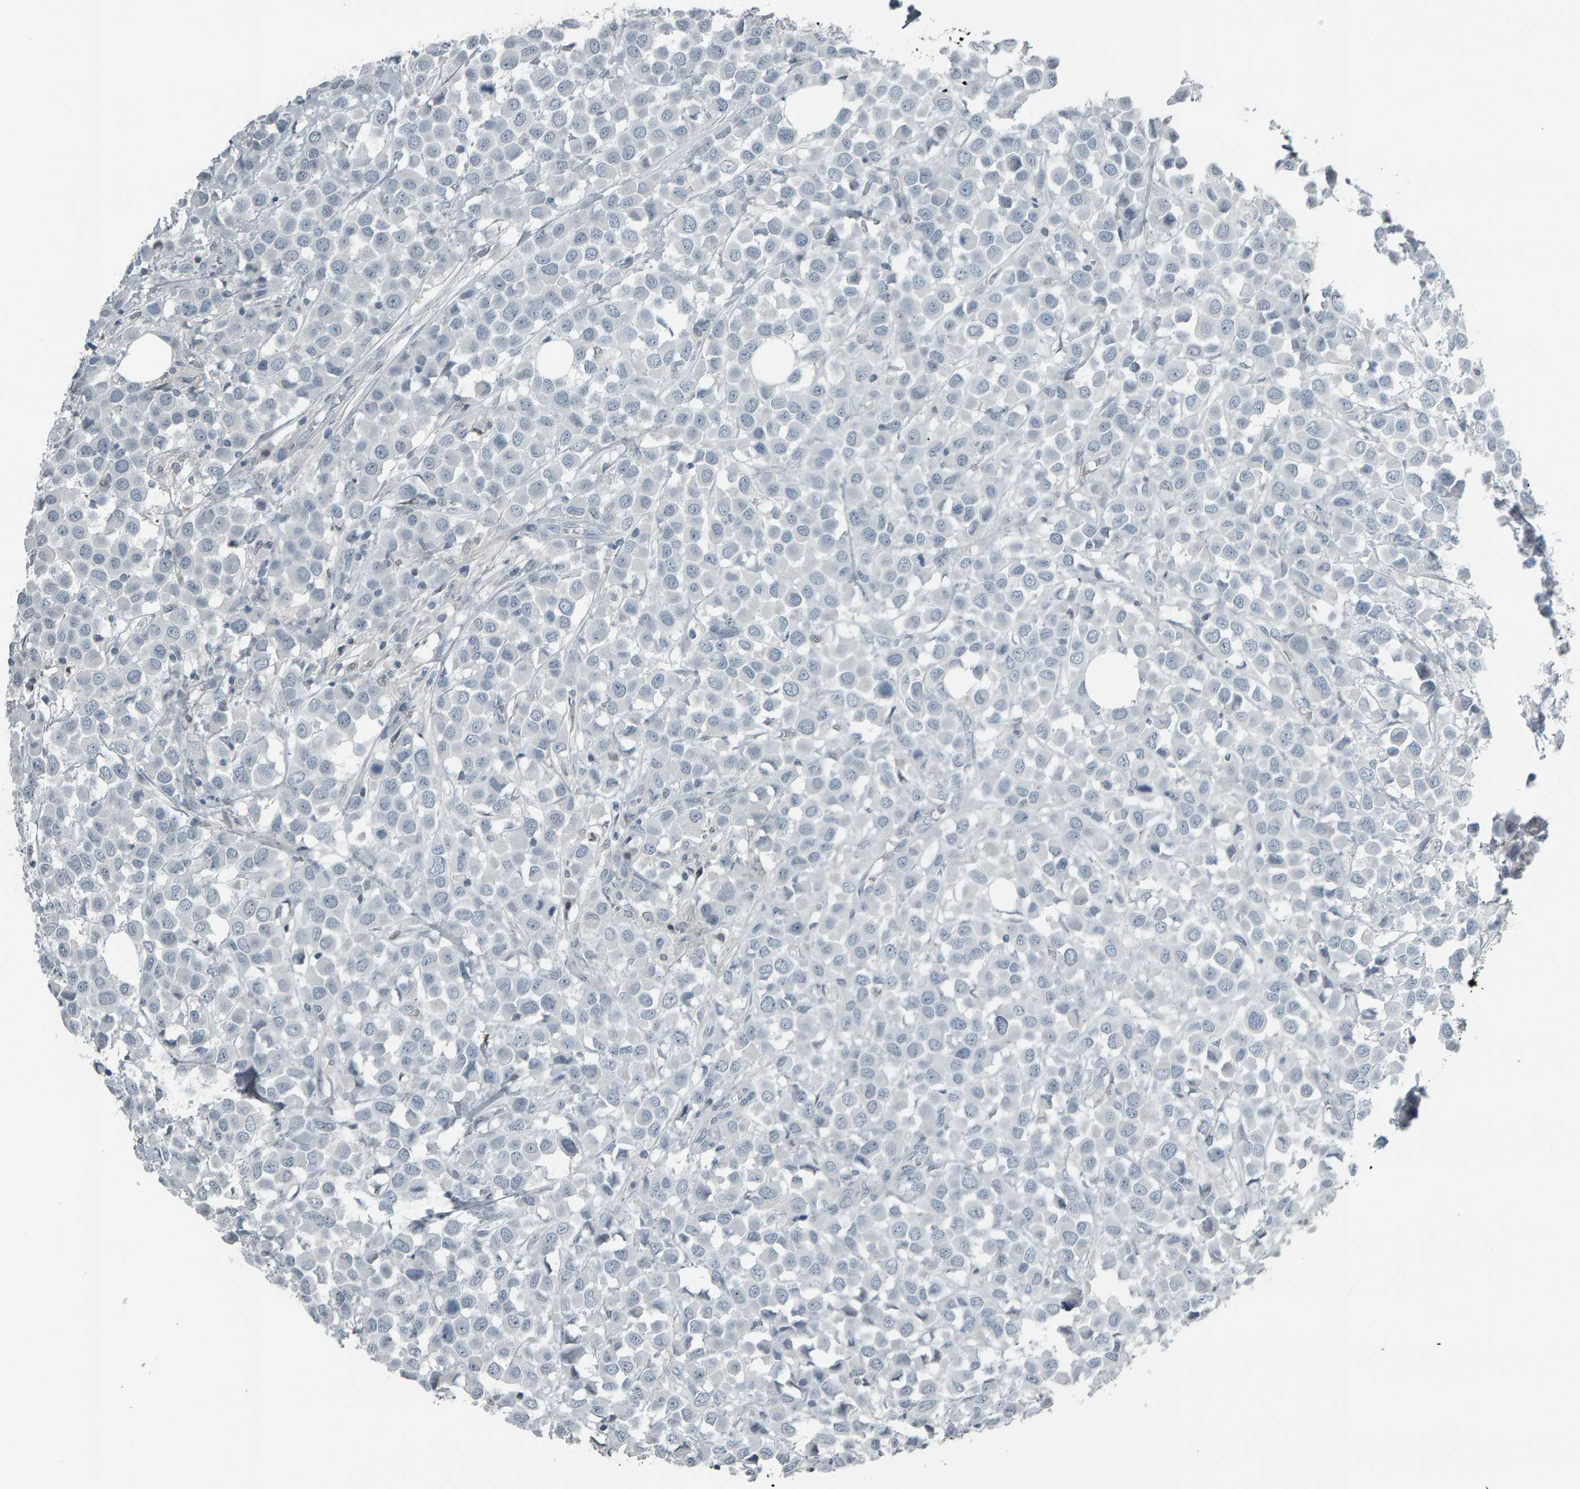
{"staining": {"intensity": "negative", "quantity": "none", "location": "none"}, "tissue": "breast cancer", "cell_type": "Tumor cells", "image_type": "cancer", "snomed": [{"axis": "morphology", "description": "Duct carcinoma"}, {"axis": "topography", "description": "Breast"}], "caption": "Breast infiltrating ductal carcinoma was stained to show a protein in brown. There is no significant staining in tumor cells. (DAB immunohistochemistry, high magnification).", "gene": "PYY", "patient": {"sex": "female", "age": 61}}